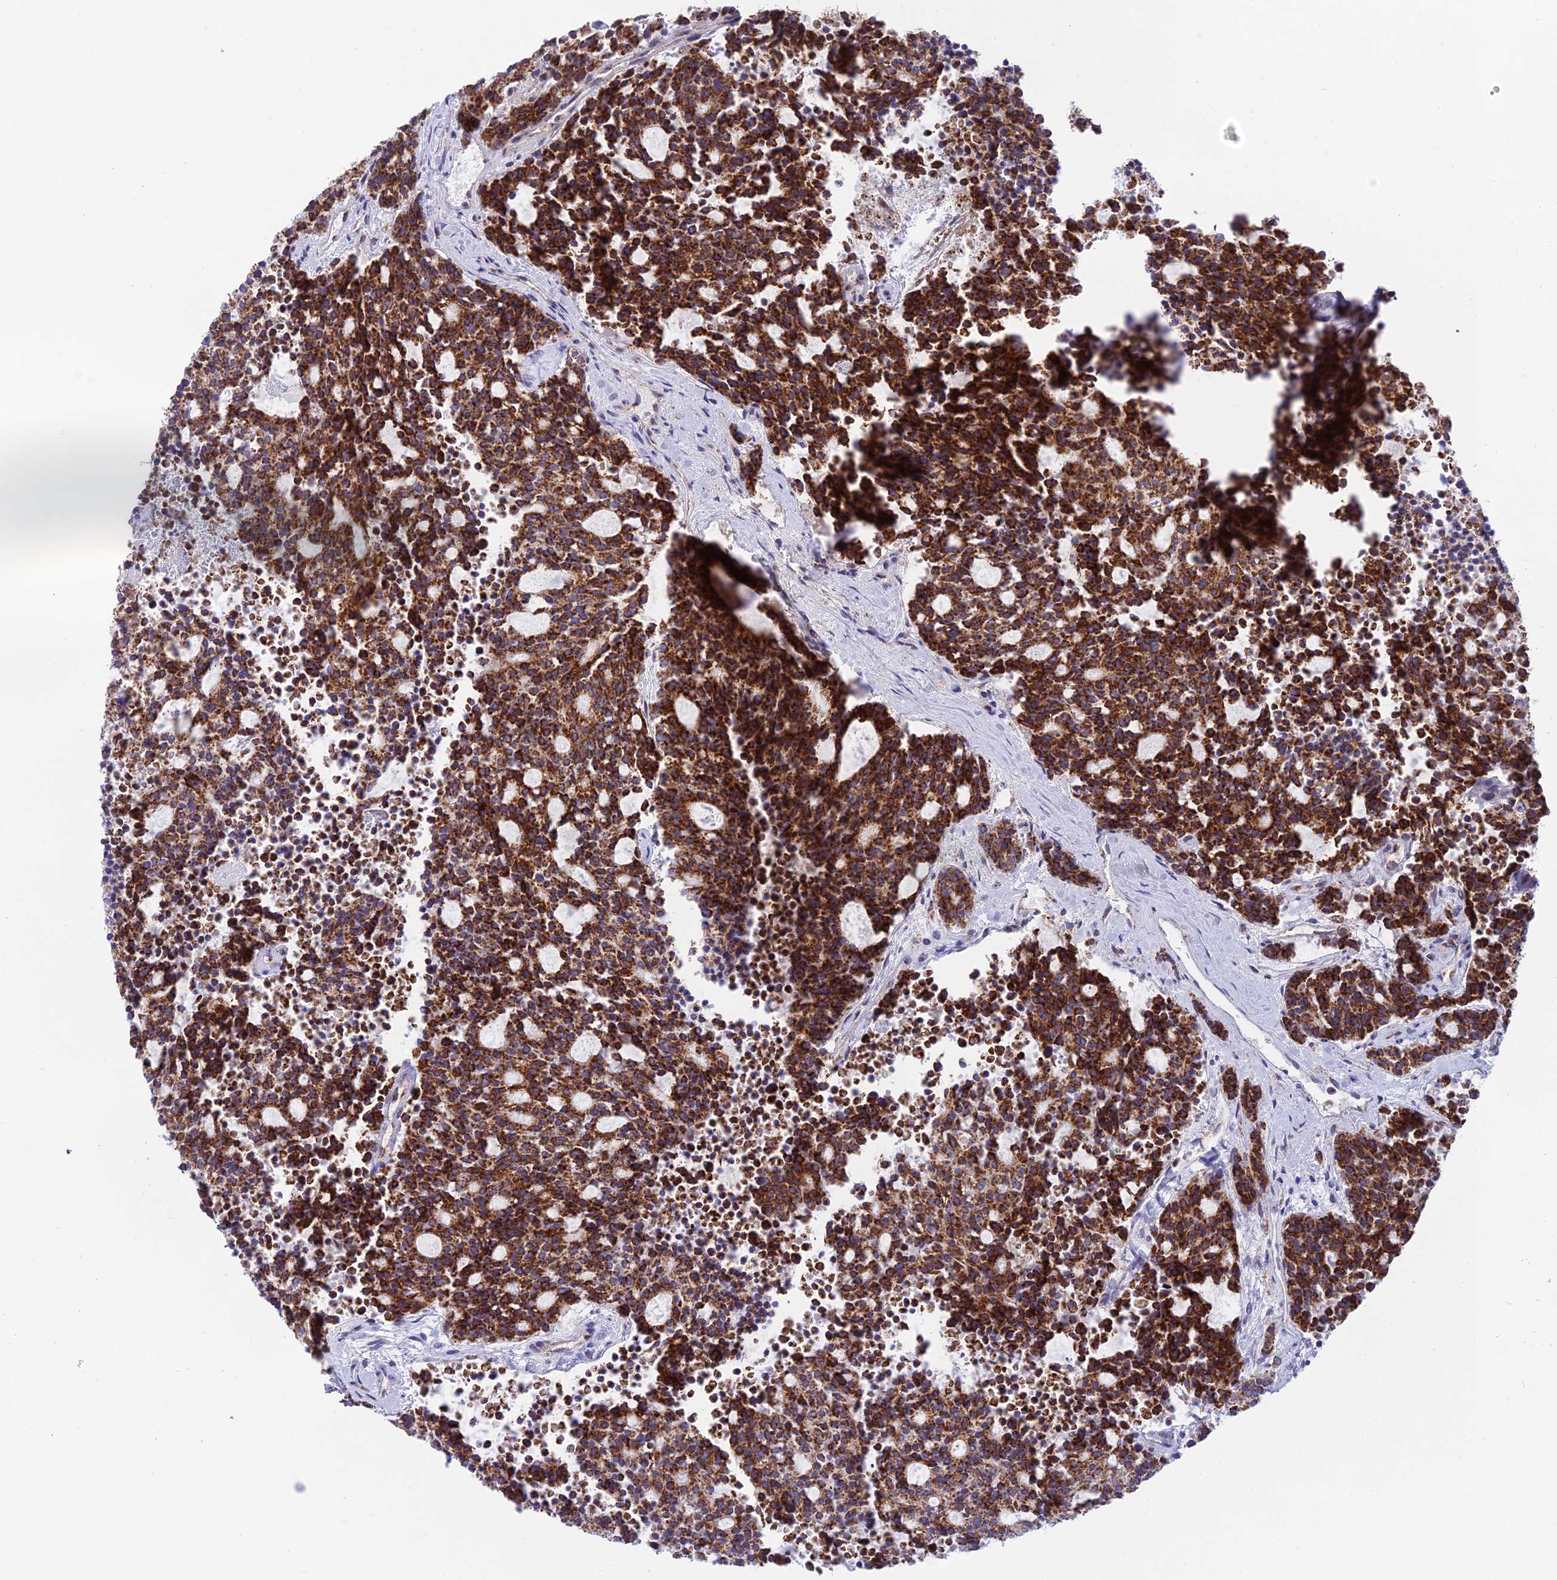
{"staining": {"intensity": "strong", "quantity": ">75%", "location": "cytoplasmic/membranous"}, "tissue": "carcinoid", "cell_type": "Tumor cells", "image_type": "cancer", "snomed": [{"axis": "morphology", "description": "Carcinoid, malignant, NOS"}, {"axis": "topography", "description": "Pancreas"}], "caption": "Tumor cells exhibit high levels of strong cytoplasmic/membranous positivity in approximately >75% of cells in malignant carcinoid. The staining was performed using DAB, with brown indicating positive protein expression. Nuclei are stained blue with hematoxylin.", "gene": "CHCHD3", "patient": {"sex": "female", "age": 54}}